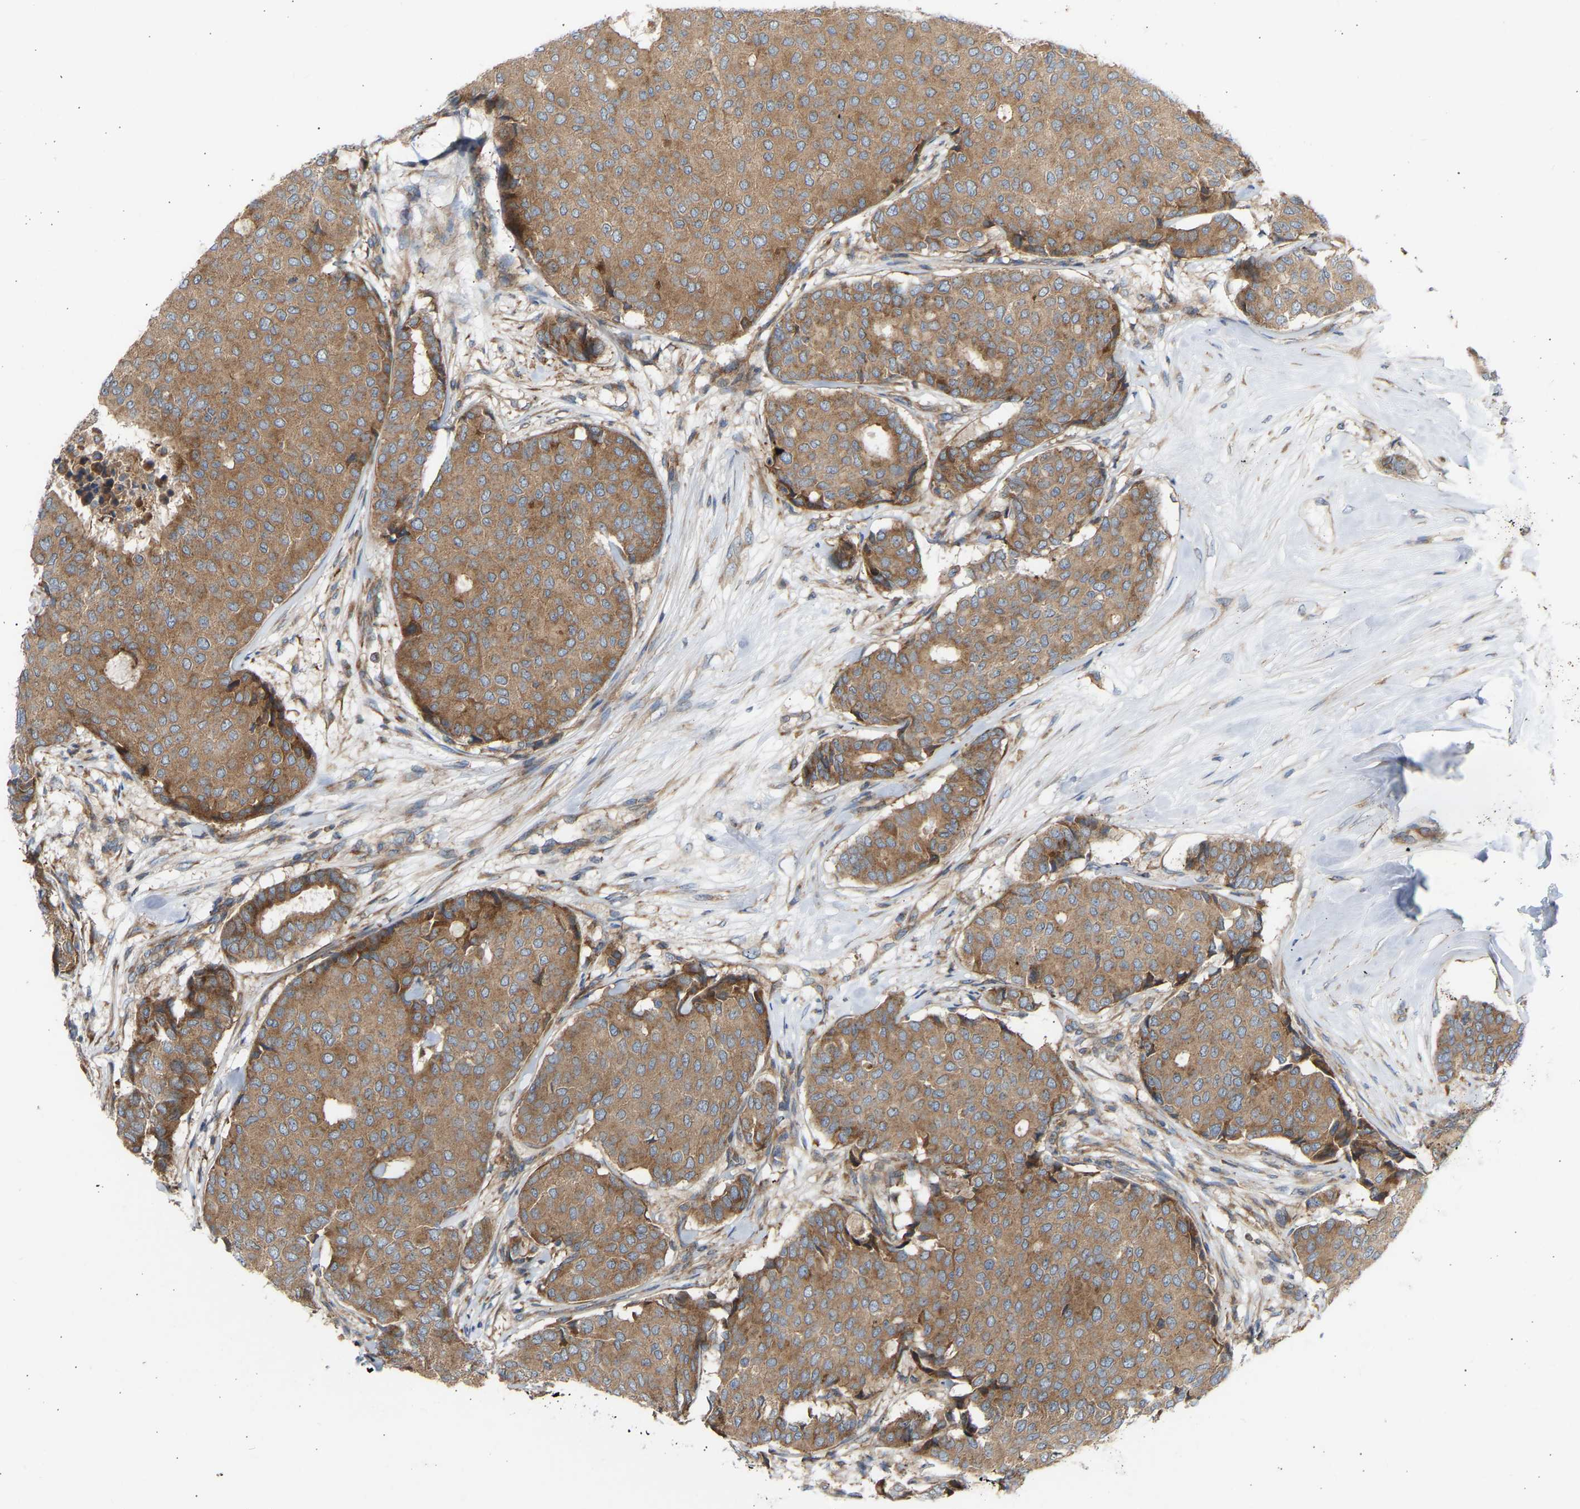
{"staining": {"intensity": "moderate", "quantity": ">75%", "location": "cytoplasmic/membranous"}, "tissue": "breast cancer", "cell_type": "Tumor cells", "image_type": "cancer", "snomed": [{"axis": "morphology", "description": "Duct carcinoma"}, {"axis": "topography", "description": "Breast"}], "caption": "Moderate cytoplasmic/membranous expression for a protein is seen in approximately >75% of tumor cells of breast intraductal carcinoma using immunohistochemistry.", "gene": "GCN1", "patient": {"sex": "female", "age": 75}}